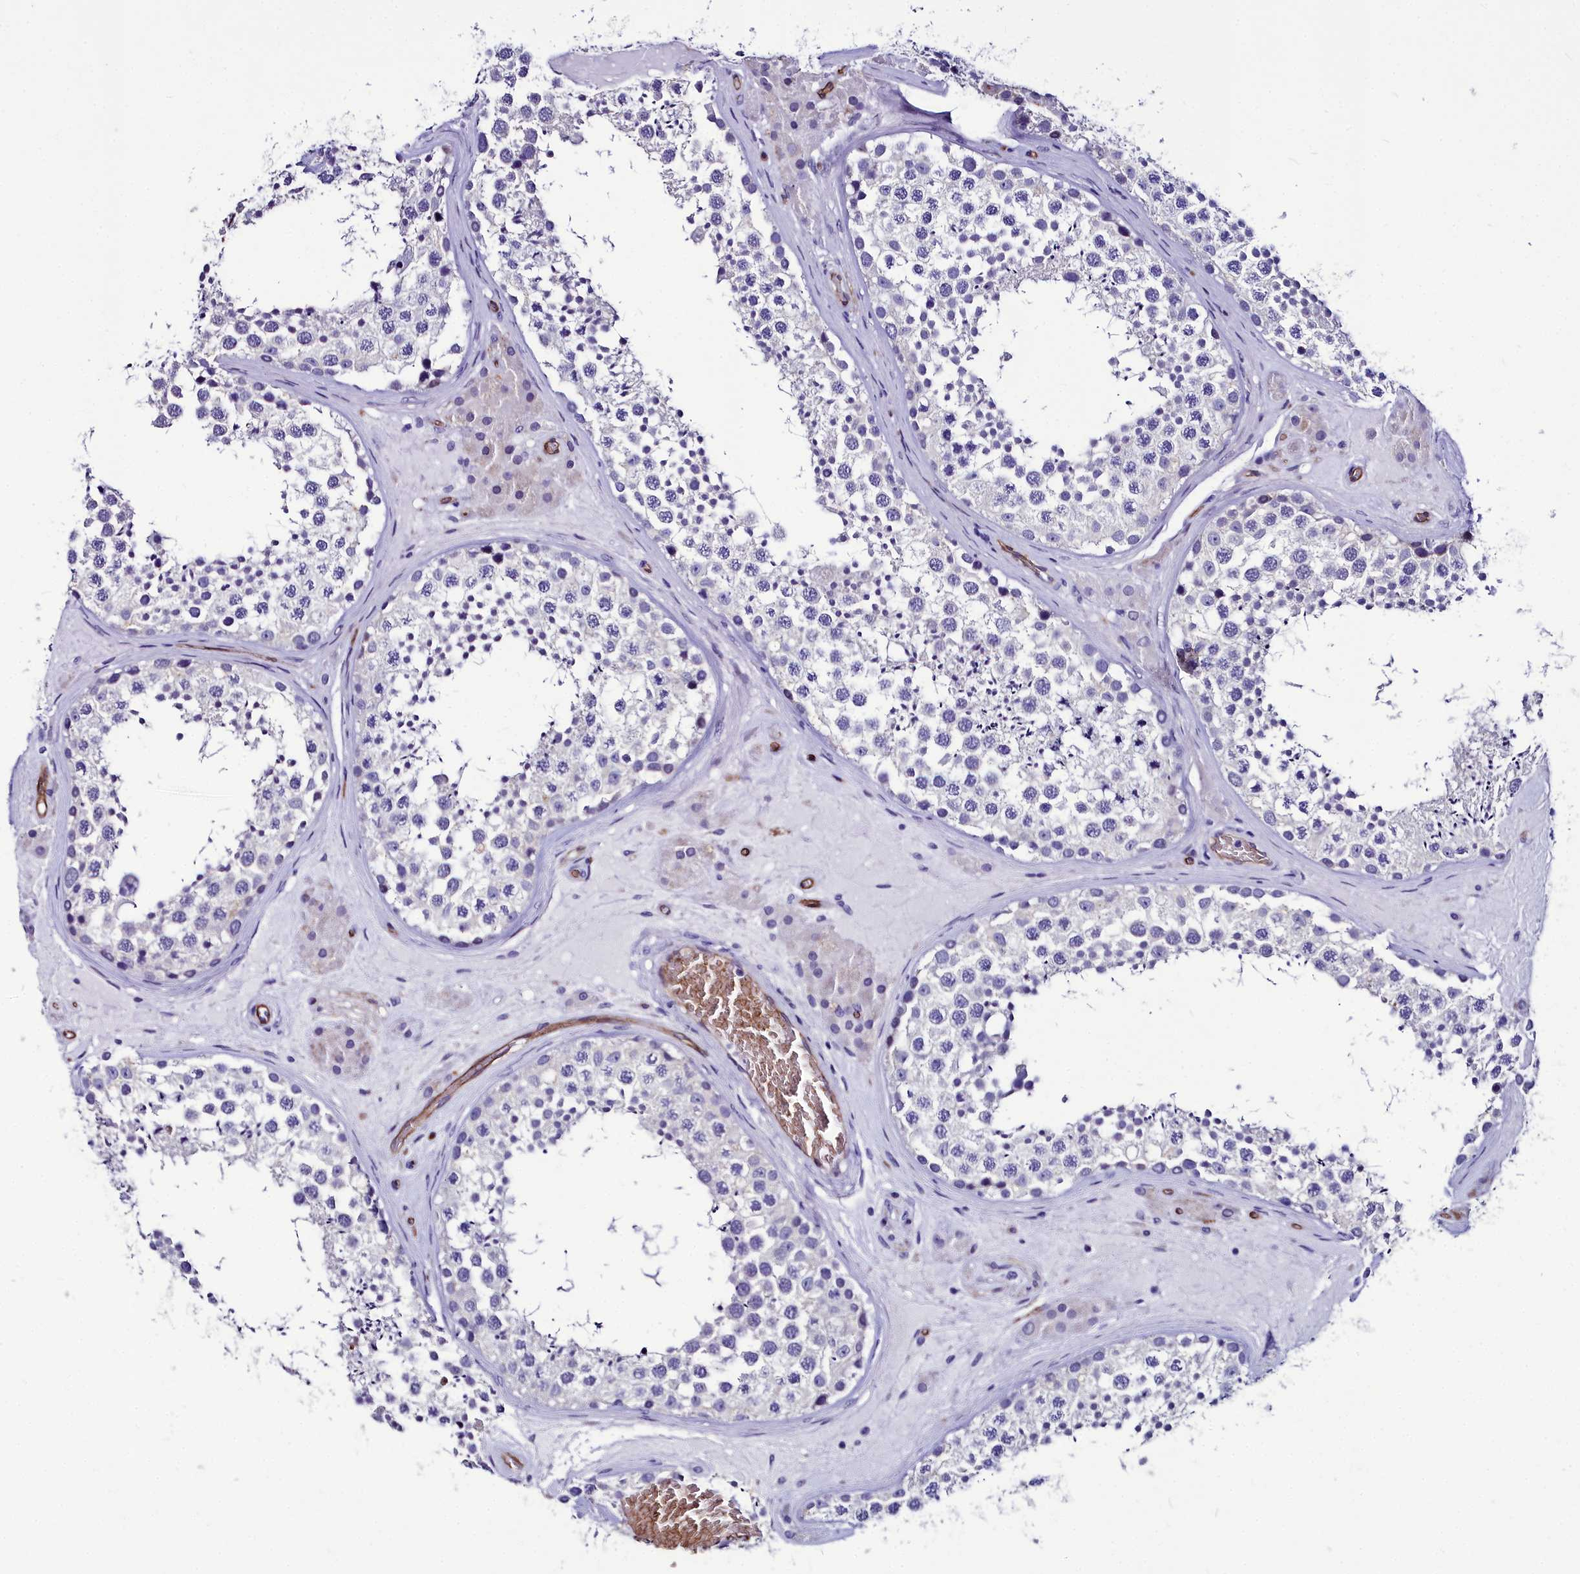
{"staining": {"intensity": "negative", "quantity": "none", "location": "none"}, "tissue": "testis", "cell_type": "Cells in seminiferous ducts", "image_type": "normal", "snomed": [{"axis": "morphology", "description": "Normal tissue, NOS"}, {"axis": "topography", "description": "Testis"}], "caption": "A high-resolution micrograph shows IHC staining of normal testis, which displays no significant staining in cells in seminiferous ducts.", "gene": "CYP4F11", "patient": {"sex": "male", "age": 46}}